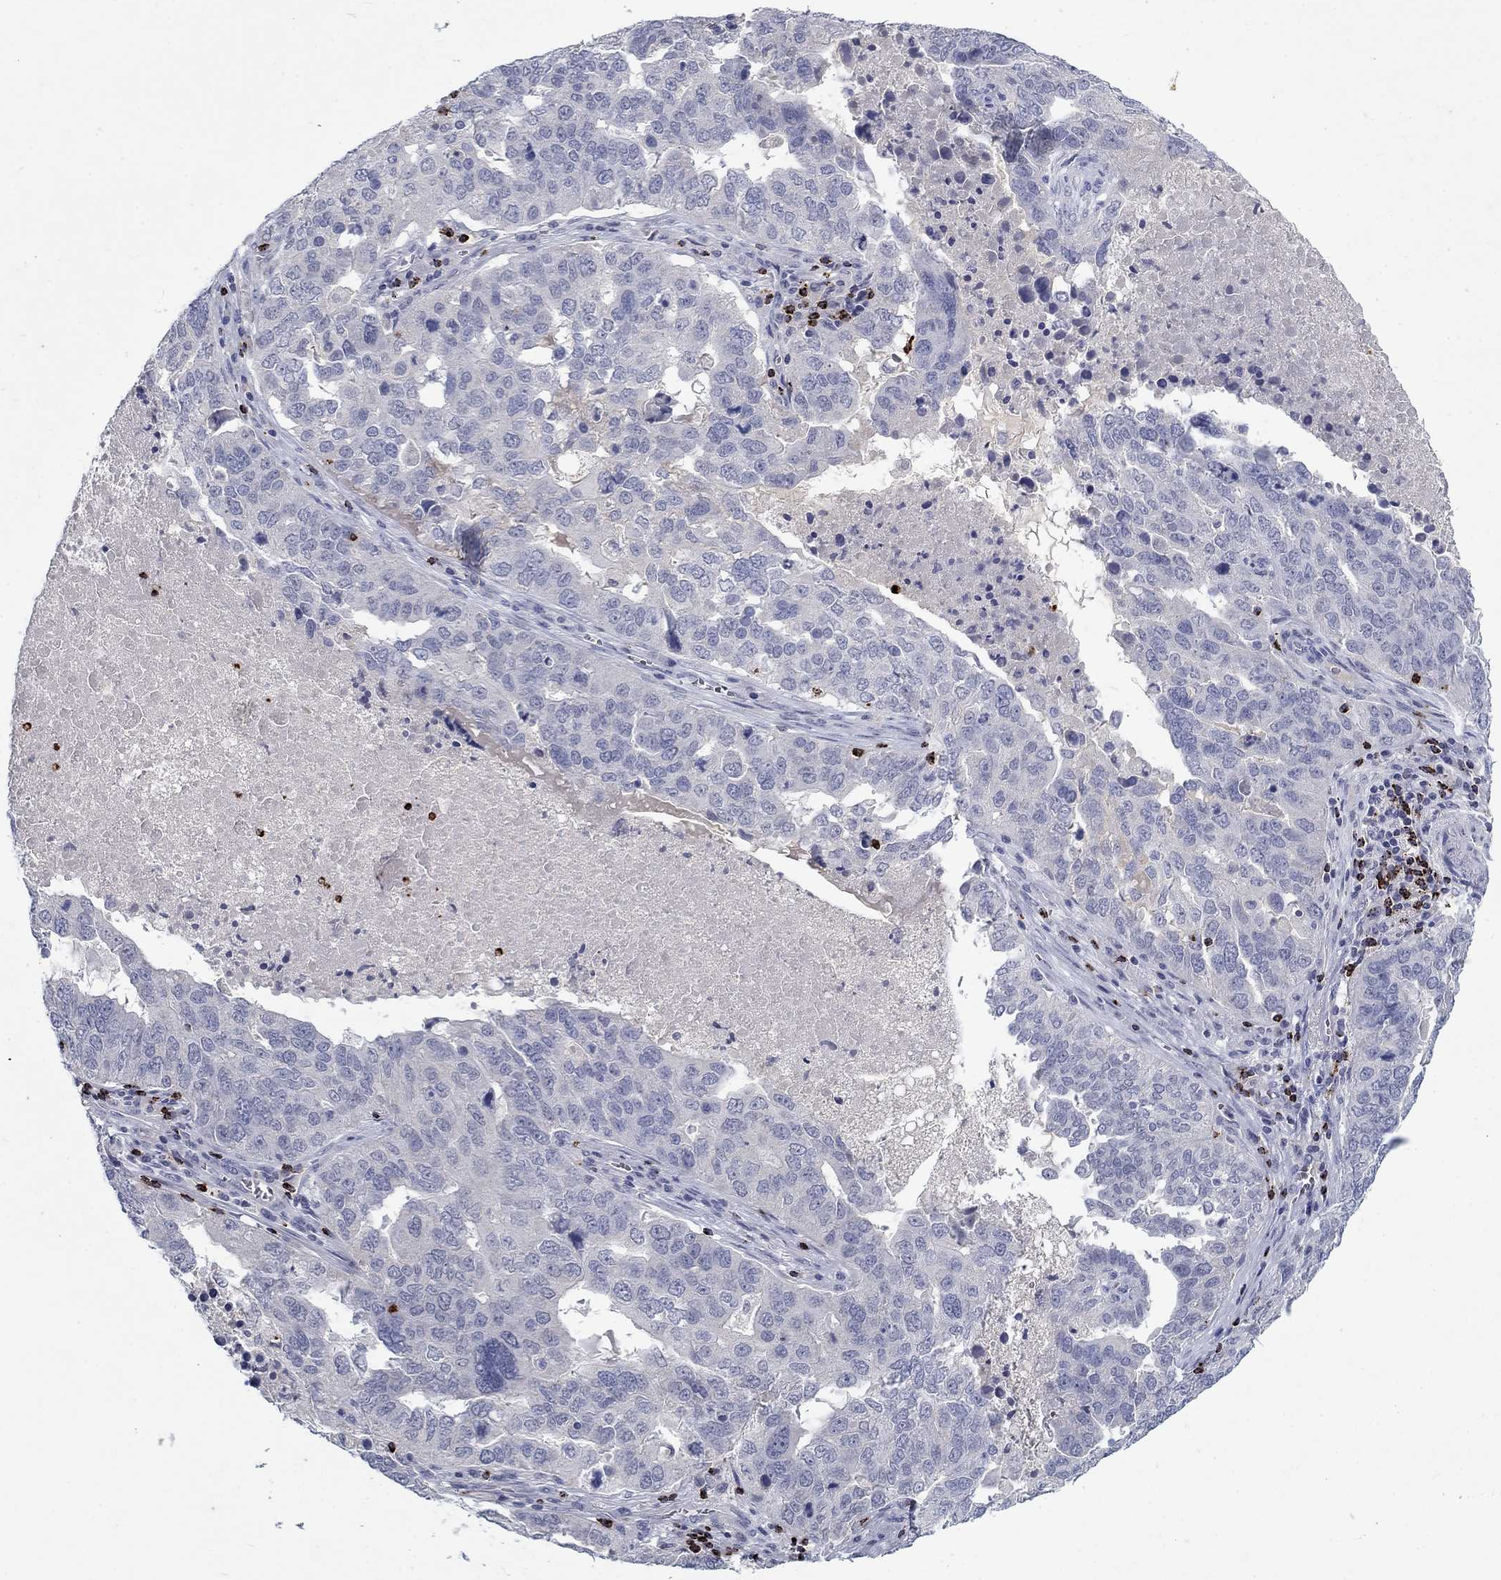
{"staining": {"intensity": "negative", "quantity": "none", "location": "none"}, "tissue": "ovarian cancer", "cell_type": "Tumor cells", "image_type": "cancer", "snomed": [{"axis": "morphology", "description": "Carcinoma, endometroid"}, {"axis": "topography", "description": "Soft tissue"}, {"axis": "topography", "description": "Ovary"}], "caption": "Immunohistochemical staining of human ovarian endometroid carcinoma exhibits no significant expression in tumor cells.", "gene": "GZMA", "patient": {"sex": "female", "age": 52}}